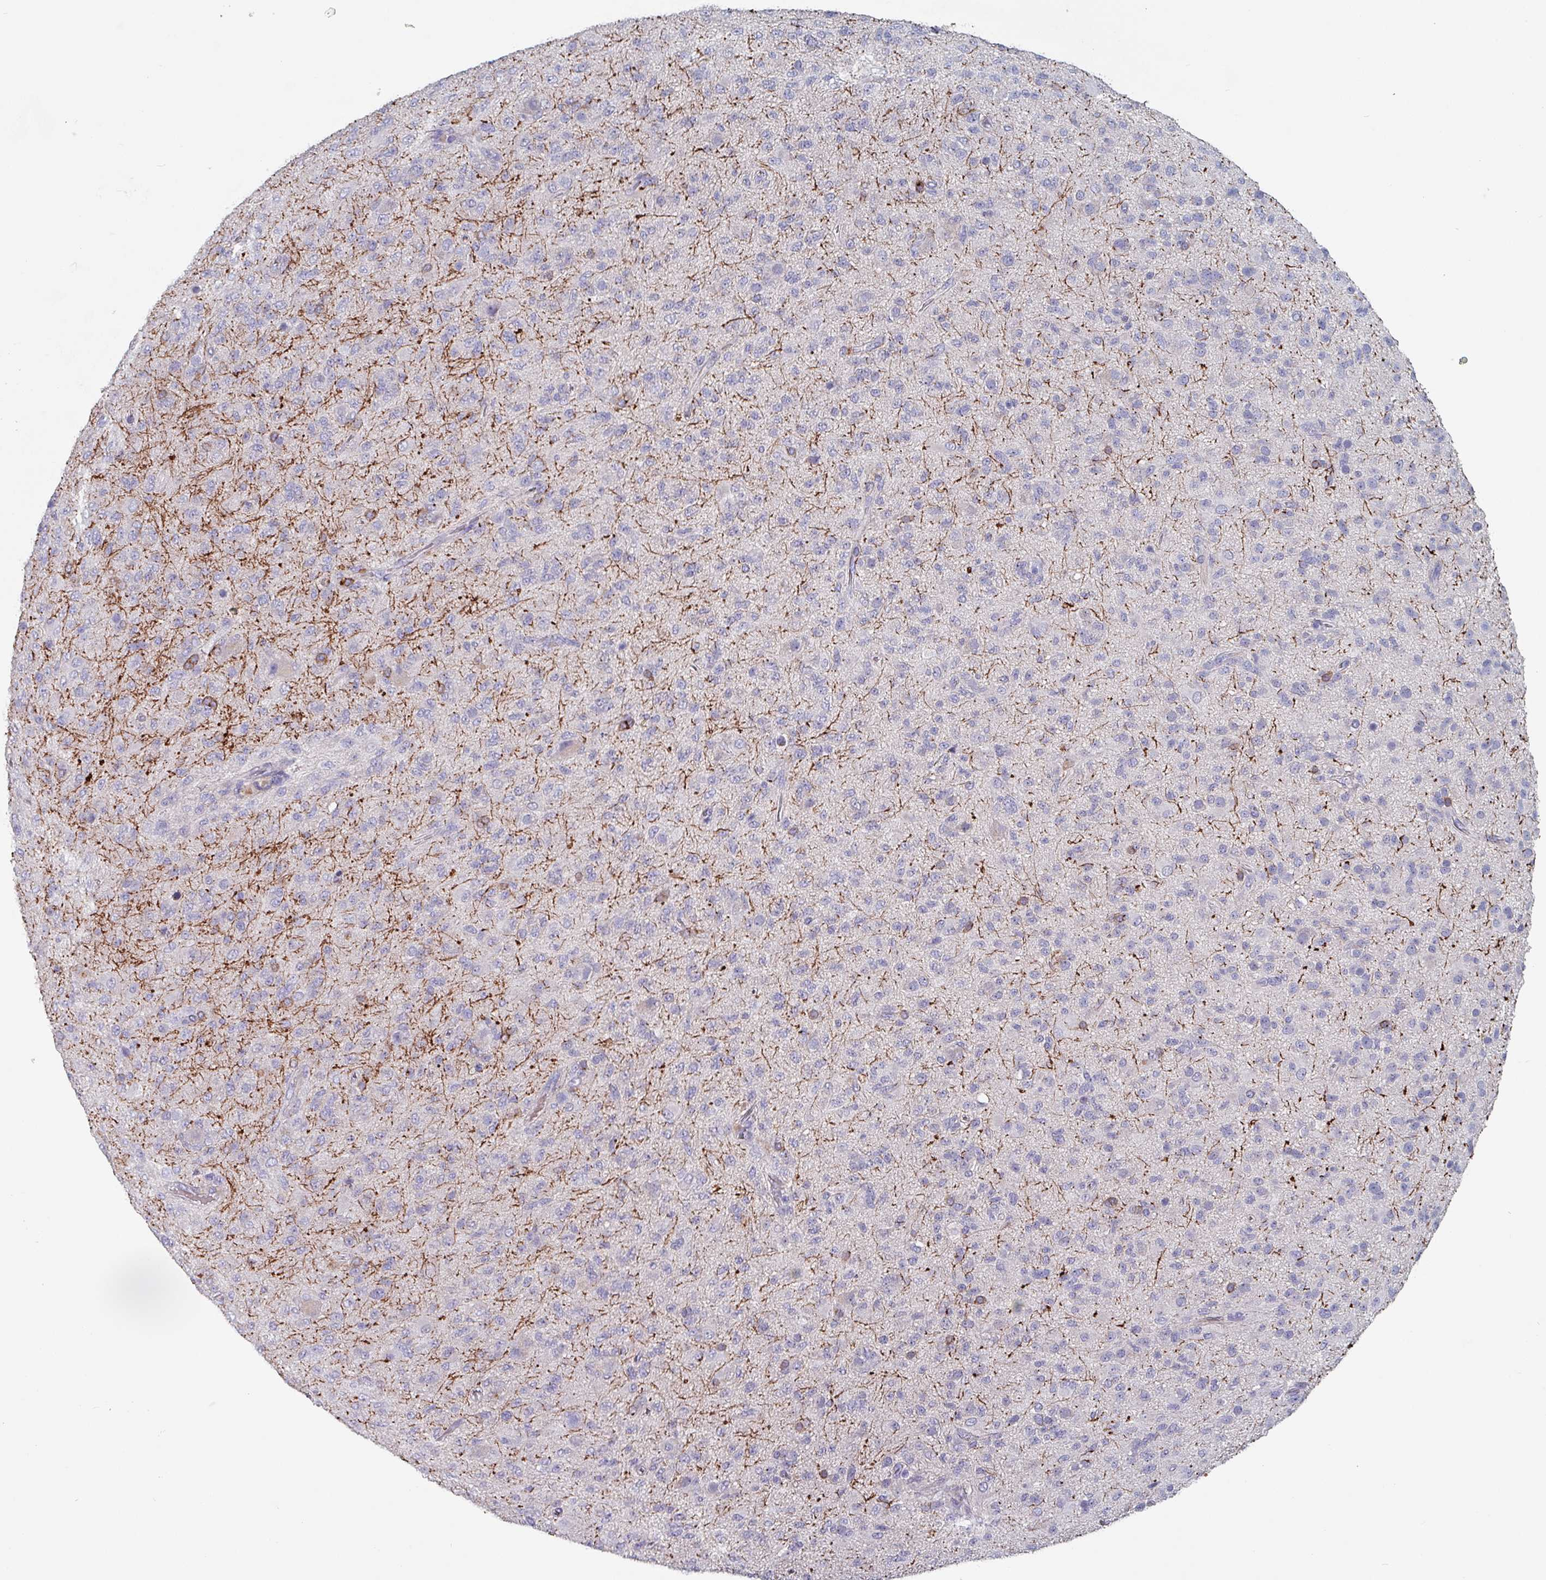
{"staining": {"intensity": "negative", "quantity": "none", "location": "none"}, "tissue": "glioma", "cell_type": "Tumor cells", "image_type": "cancer", "snomed": [{"axis": "morphology", "description": "Glioma, malignant, Low grade"}, {"axis": "topography", "description": "Brain"}], "caption": "Immunohistochemistry (IHC) histopathology image of neoplastic tissue: human glioma stained with DAB displays no significant protein positivity in tumor cells. The staining was performed using DAB (3,3'-diaminobenzidine) to visualize the protein expression in brown, while the nuclei were stained in blue with hematoxylin (Magnification: 20x).", "gene": "DRD5", "patient": {"sex": "male", "age": 65}}